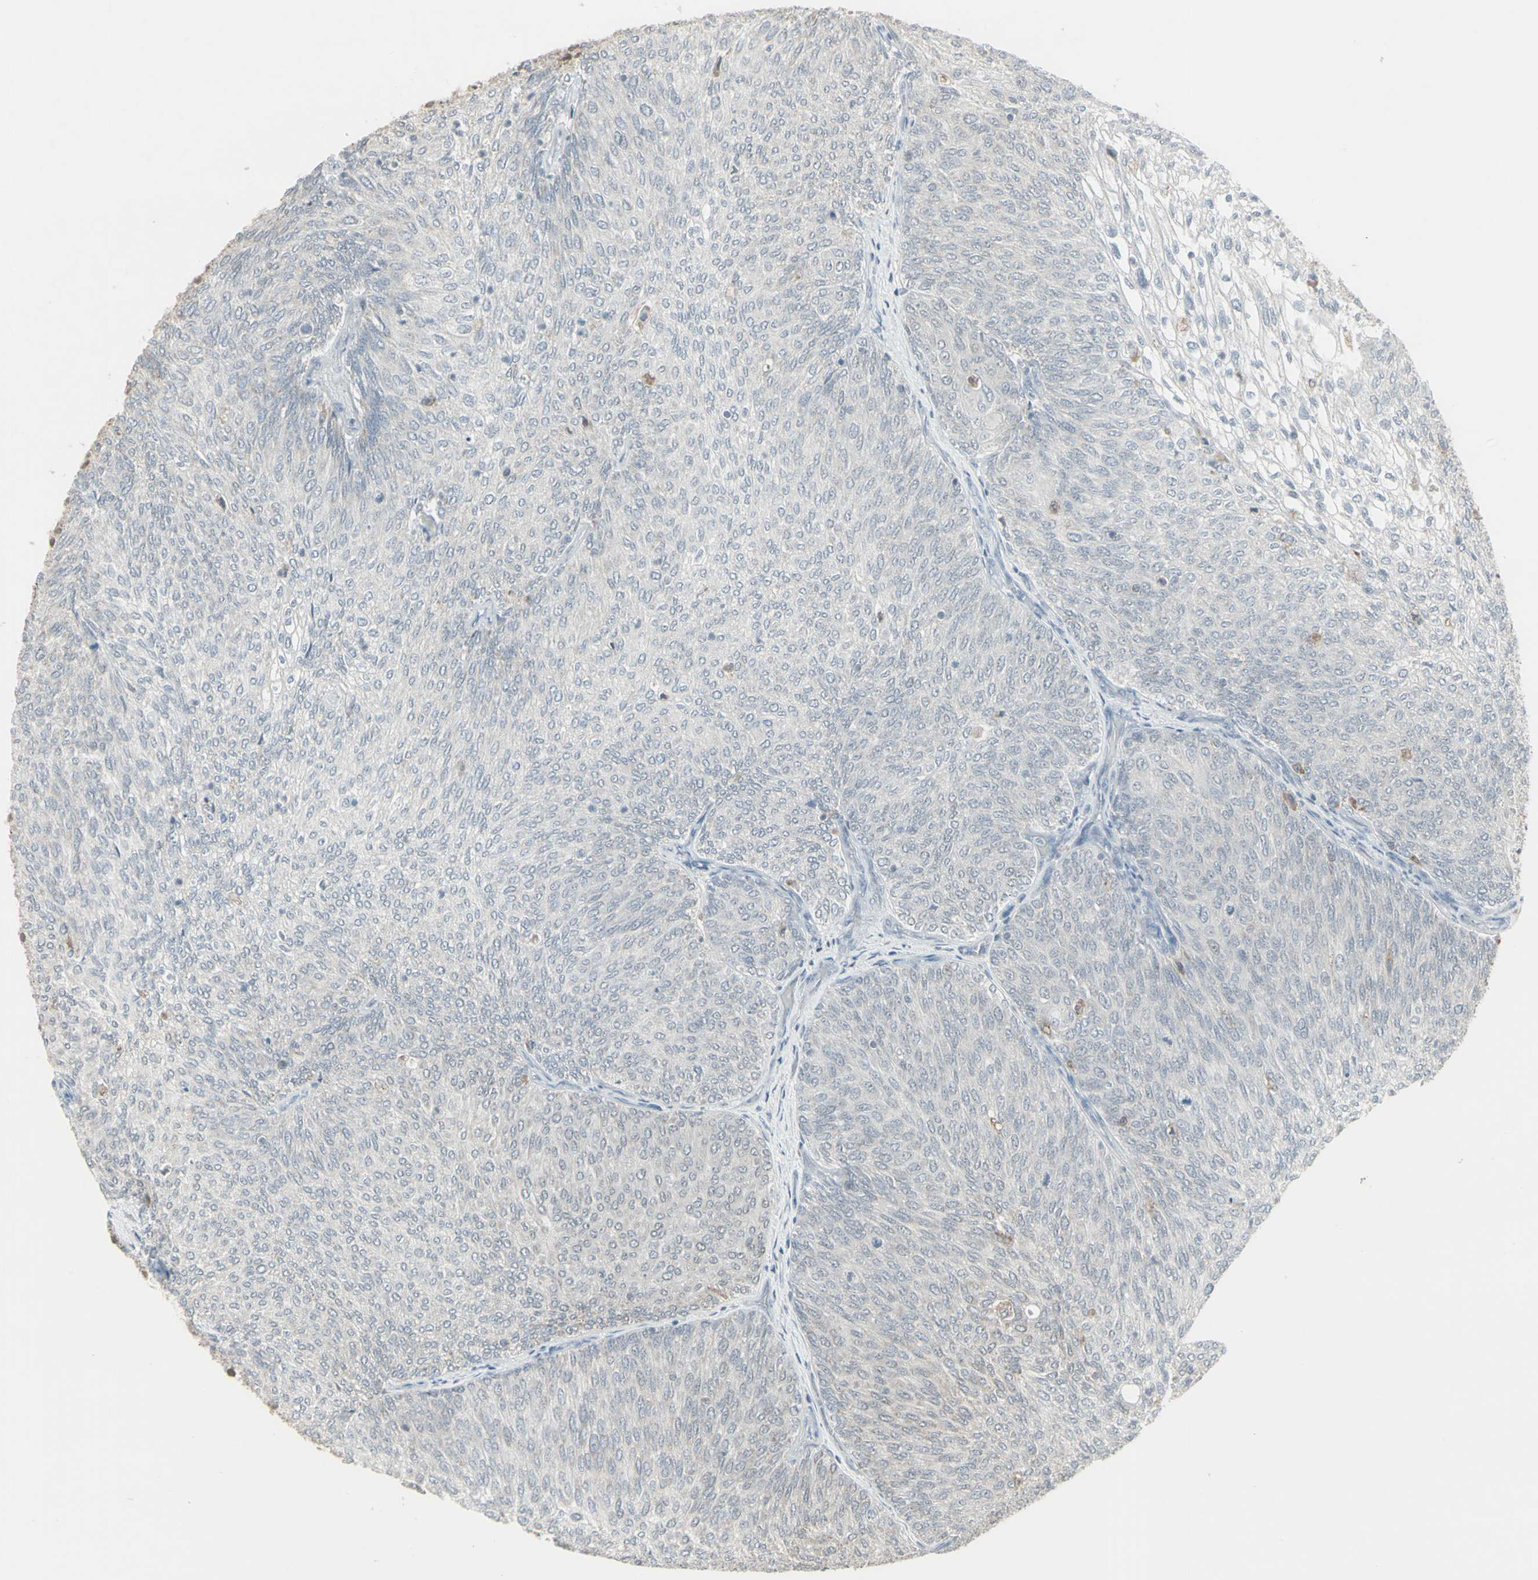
{"staining": {"intensity": "negative", "quantity": "none", "location": "none"}, "tissue": "urothelial cancer", "cell_type": "Tumor cells", "image_type": "cancer", "snomed": [{"axis": "morphology", "description": "Urothelial carcinoma, Low grade"}, {"axis": "topography", "description": "Urinary bladder"}], "caption": "An immunohistochemistry micrograph of urothelial carcinoma (low-grade) is shown. There is no staining in tumor cells of urothelial carcinoma (low-grade). Nuclei are stained in blue.", "gene": "SAMSN1", "patient": {"sex": "female", "age": 79}}